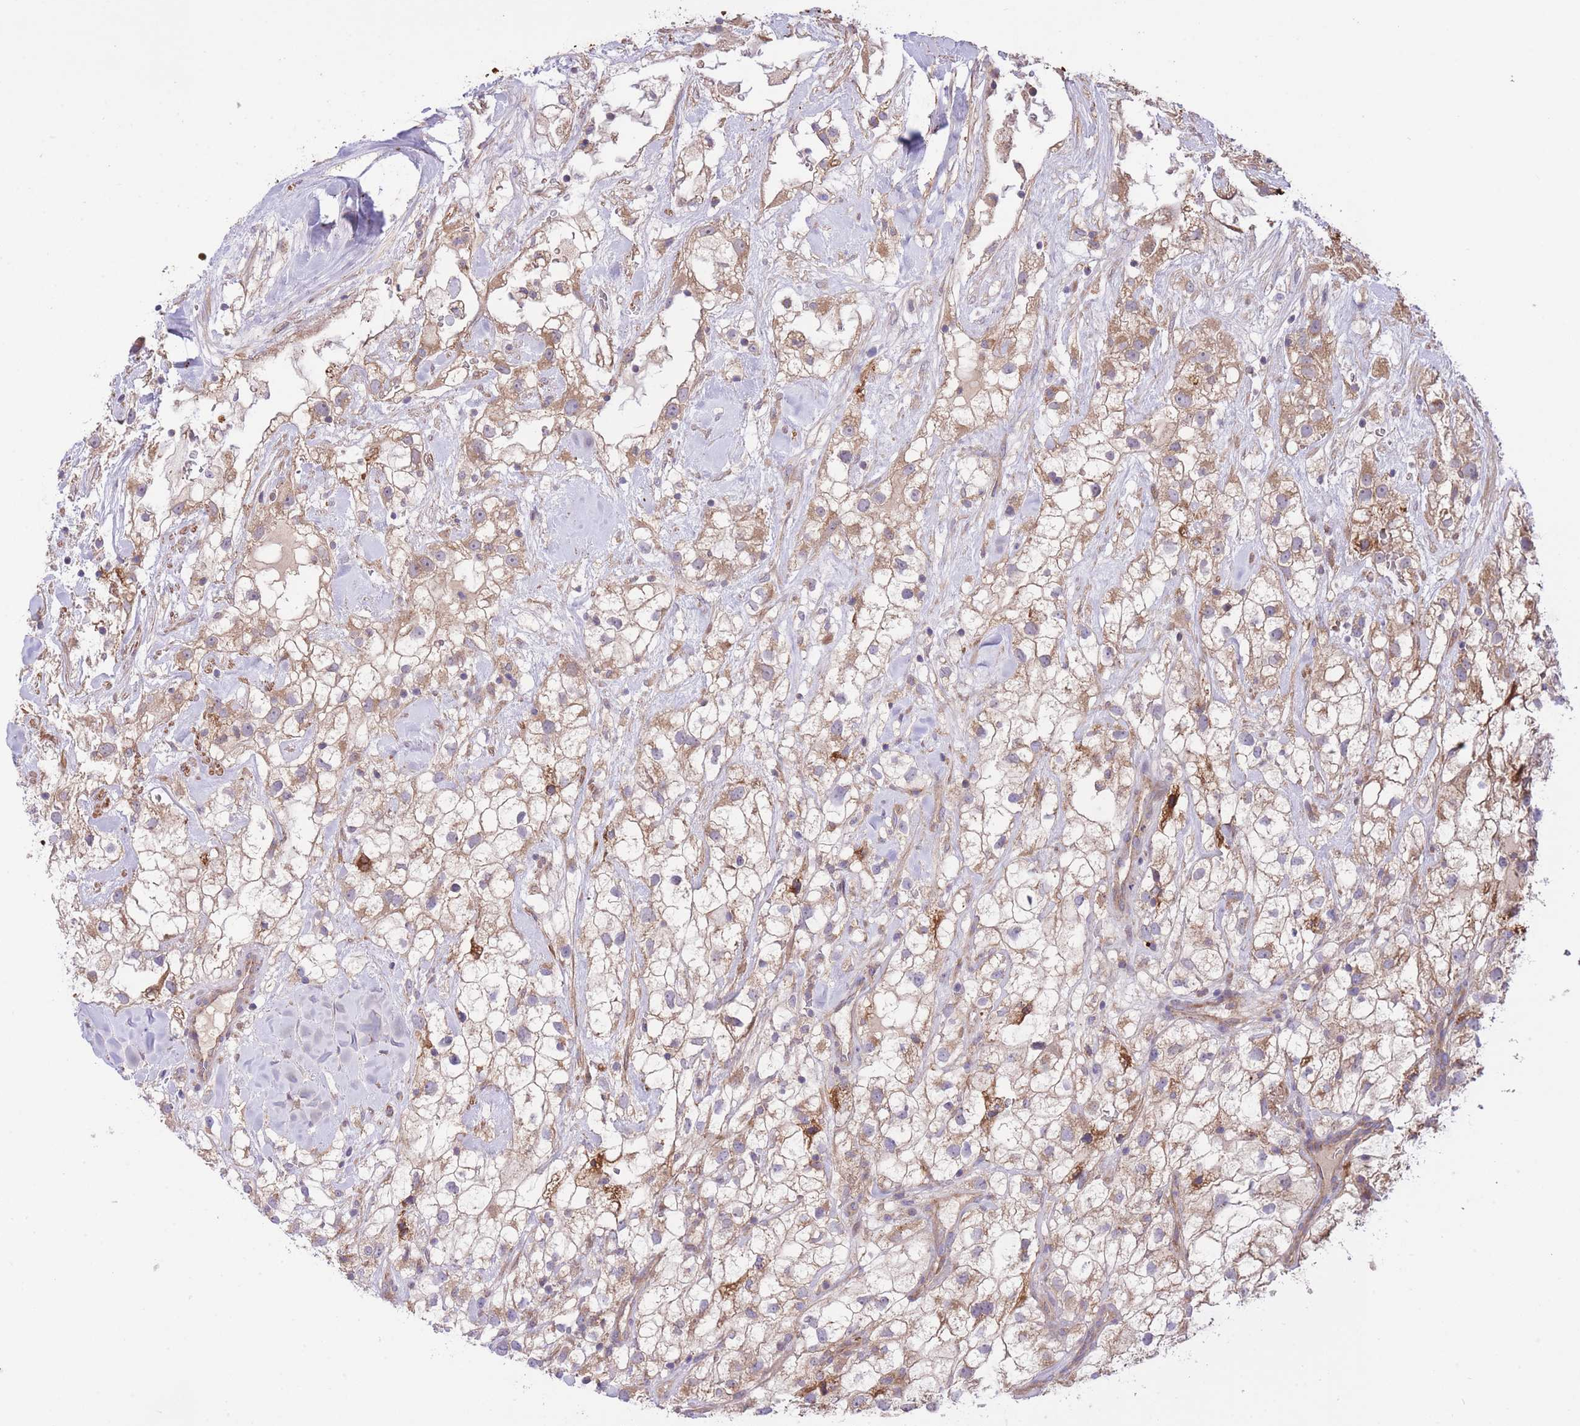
{"staining": {"intensity": "weak", "quantity": ">75%", "location": "cytoplasmic/membranous"}, "tissue": "renal cancer", "cell_type": "Tumor cells", "image_type": "cancer", "snomed": [{"axis": "morphology", "description": "Adenocarcinoma, NOS"}, {"axis": "topography", "description": "Kidney"}], "caption": "An immunohistochemistry photomicrograph of tumor tissue is shown. Protein staining in brown shows weak cytoplasmic/membranous positivity in renal cancer (adenocarcinoma) within tumor cells.", "gene": "ATP13A2", "patient": {"sex": "male", "age": 59}}